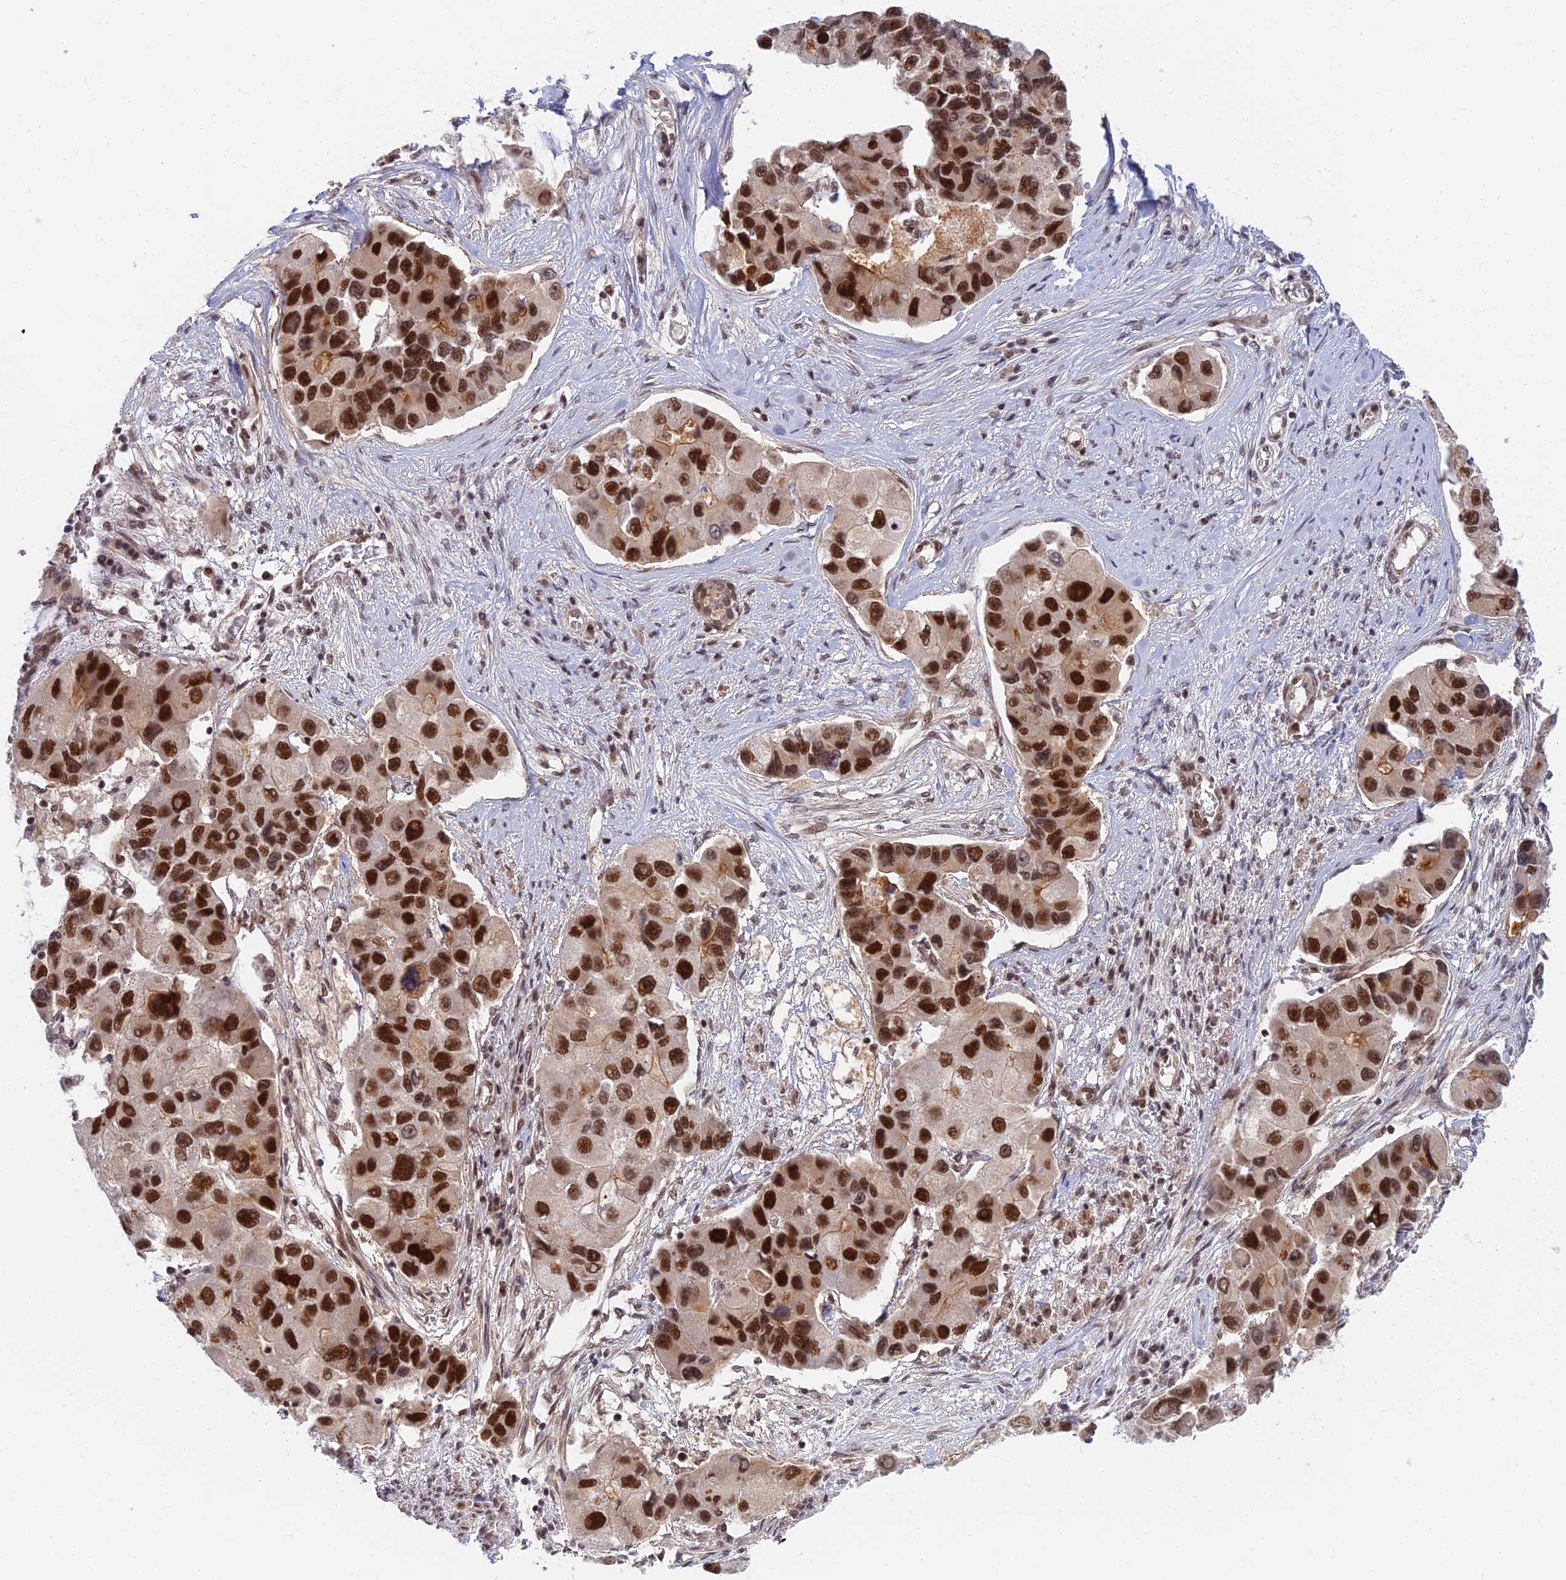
{"staining": {"intensity": "strong", "quantity": ">75%", "location": "nuclear"}, "tissue": "lung cancer", "cell_type": "Tumor cells", "image_type": "cancer", "snomed": [{"axis": "morphology", "description": "Adenocarcinoma, NOS"}, {"axis": "topography", "description": "Lung"}], "caption": "This is a histology image of immunohistochemistry (IHC) staining of adenocarcinoma (lung), which shows strong expression in the nuclear of tumor cells.", "gene": "TCEA2", "patient": {"sex": "female", "age": 54}}